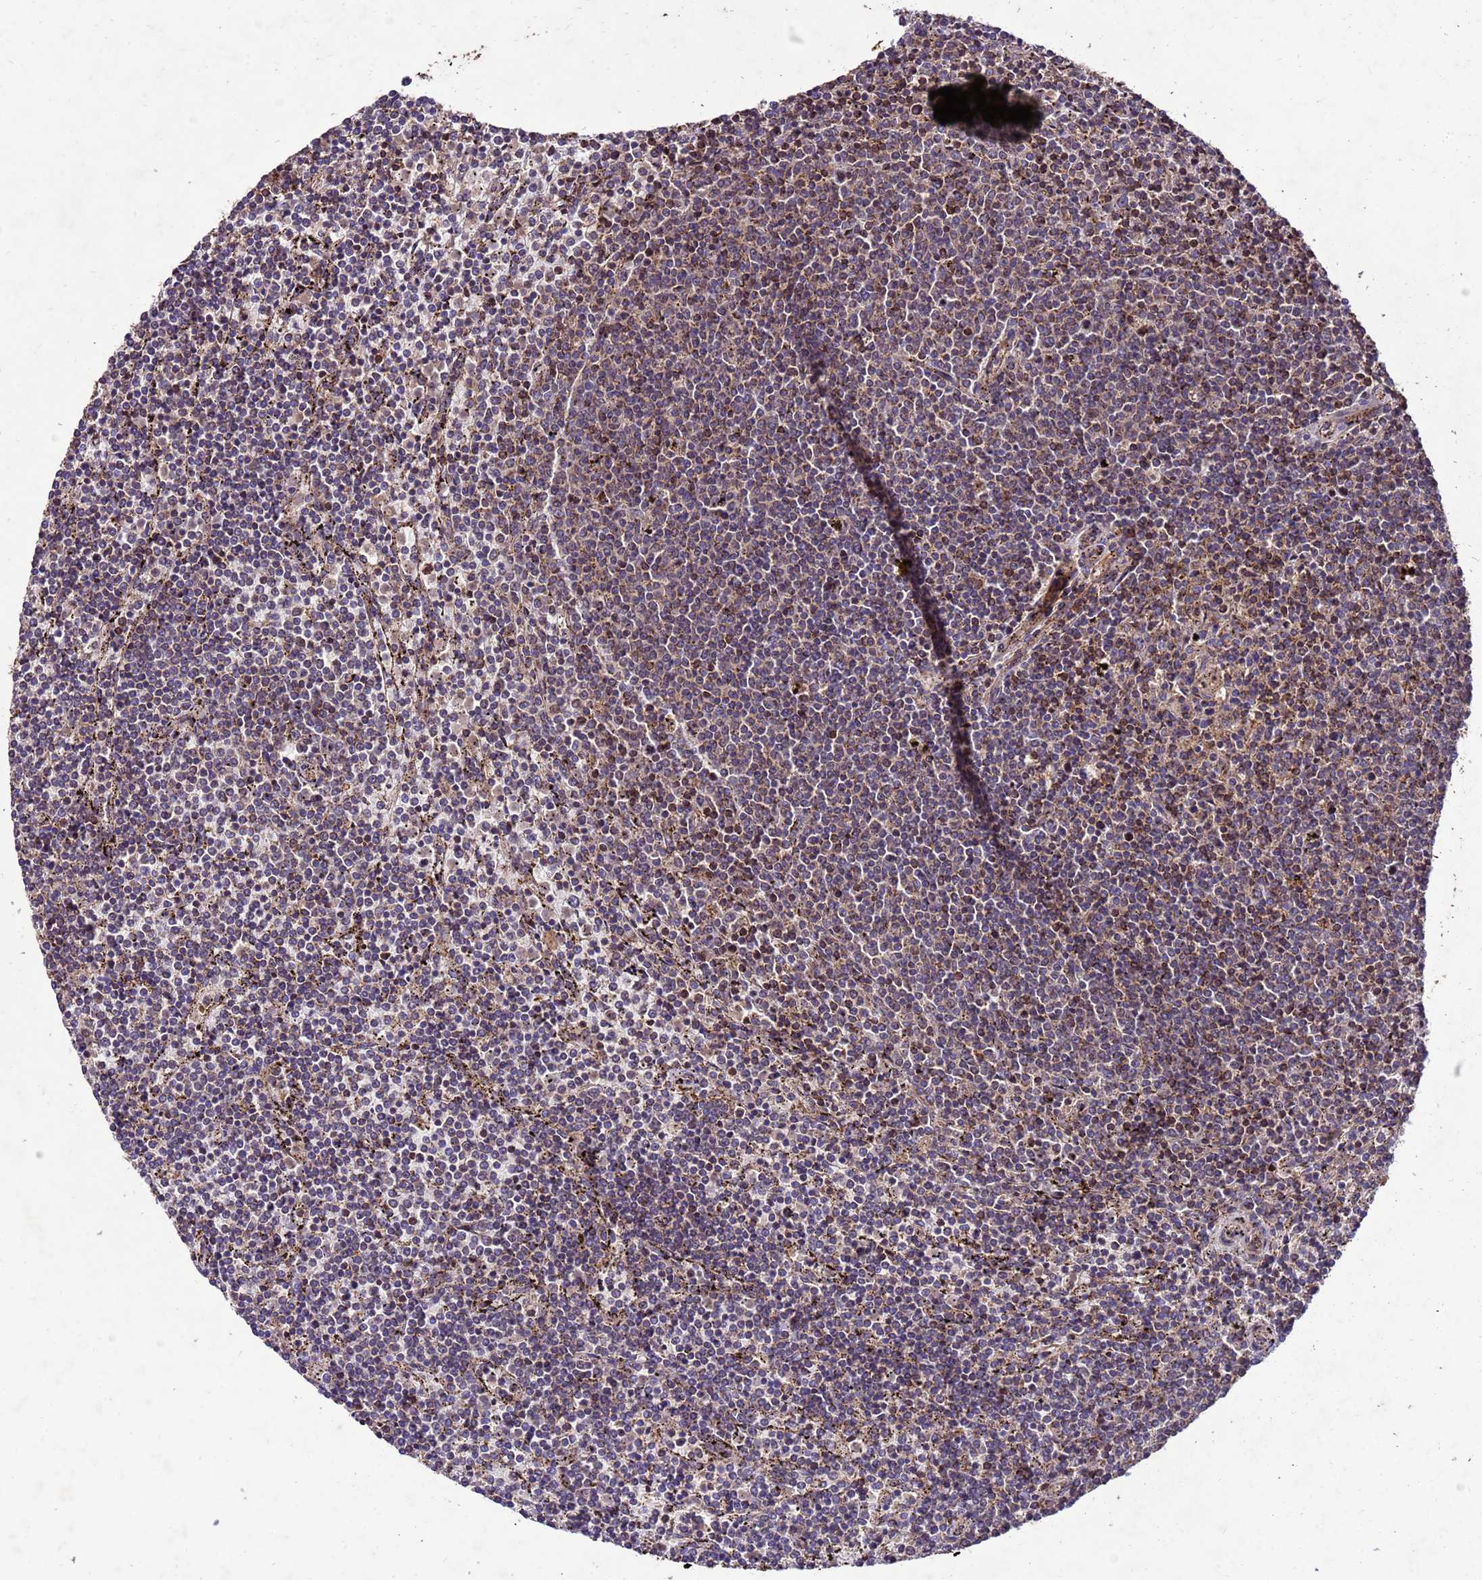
{"staining": {"intensity": "weak", "quantity": "25%-75%", "location": "cytoplasmic/membranous"}, "tissue": "lymphoma", "cell_type": "Tumor cells", "image_type": "cancer", "snomed": [{"axis": "morphology", "description": "Malignant lymphoma, non-Hodgkin's type, Low grade"}, {"axis": "topography", "description": "Spleen"}], "caption": "A brown stain shows weak cytoplasmic/membranous positivity of a protein in human malignant lymphoma, non-Hodgkin's type (low-grade) tumor cells.", "gene": "TOR4A", "patient": {"sex": "female", "age": 50}}